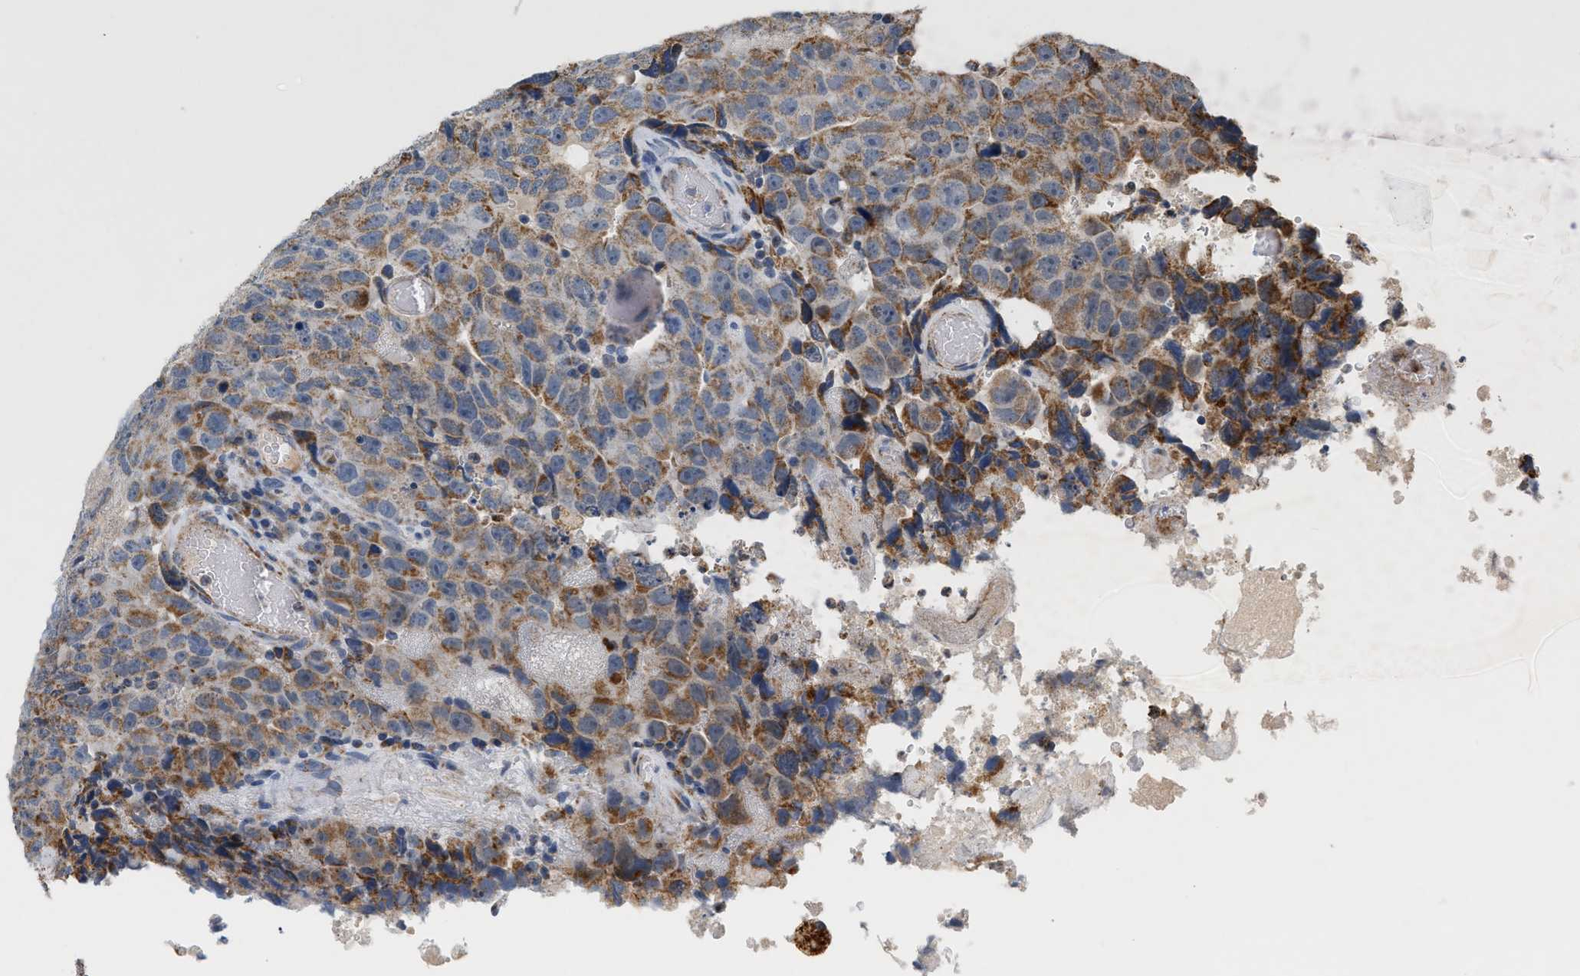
{"staining": {"intensity": "moderate", "quantity": ">75%", "location": "cytoplasmic/membranous"}, "tissue": "testis cancer", "cell_type": "Tumor cells", "image_type": "cancer", "snomed": [{"axis": "morphology", "description": "Necrosis, NOS"}, {"axis": "morphology", "description": "Carcinoma, Embryonal, NOS"}, {"axis": "topography", "description": "Testis"}], "caption": "Testis cancer tissue shows moderate cytoplasmic/membranous positivity in approximately >75% of tumor cells", "gene": "MCU", "patient": {"sex": "male", "age": 19}}